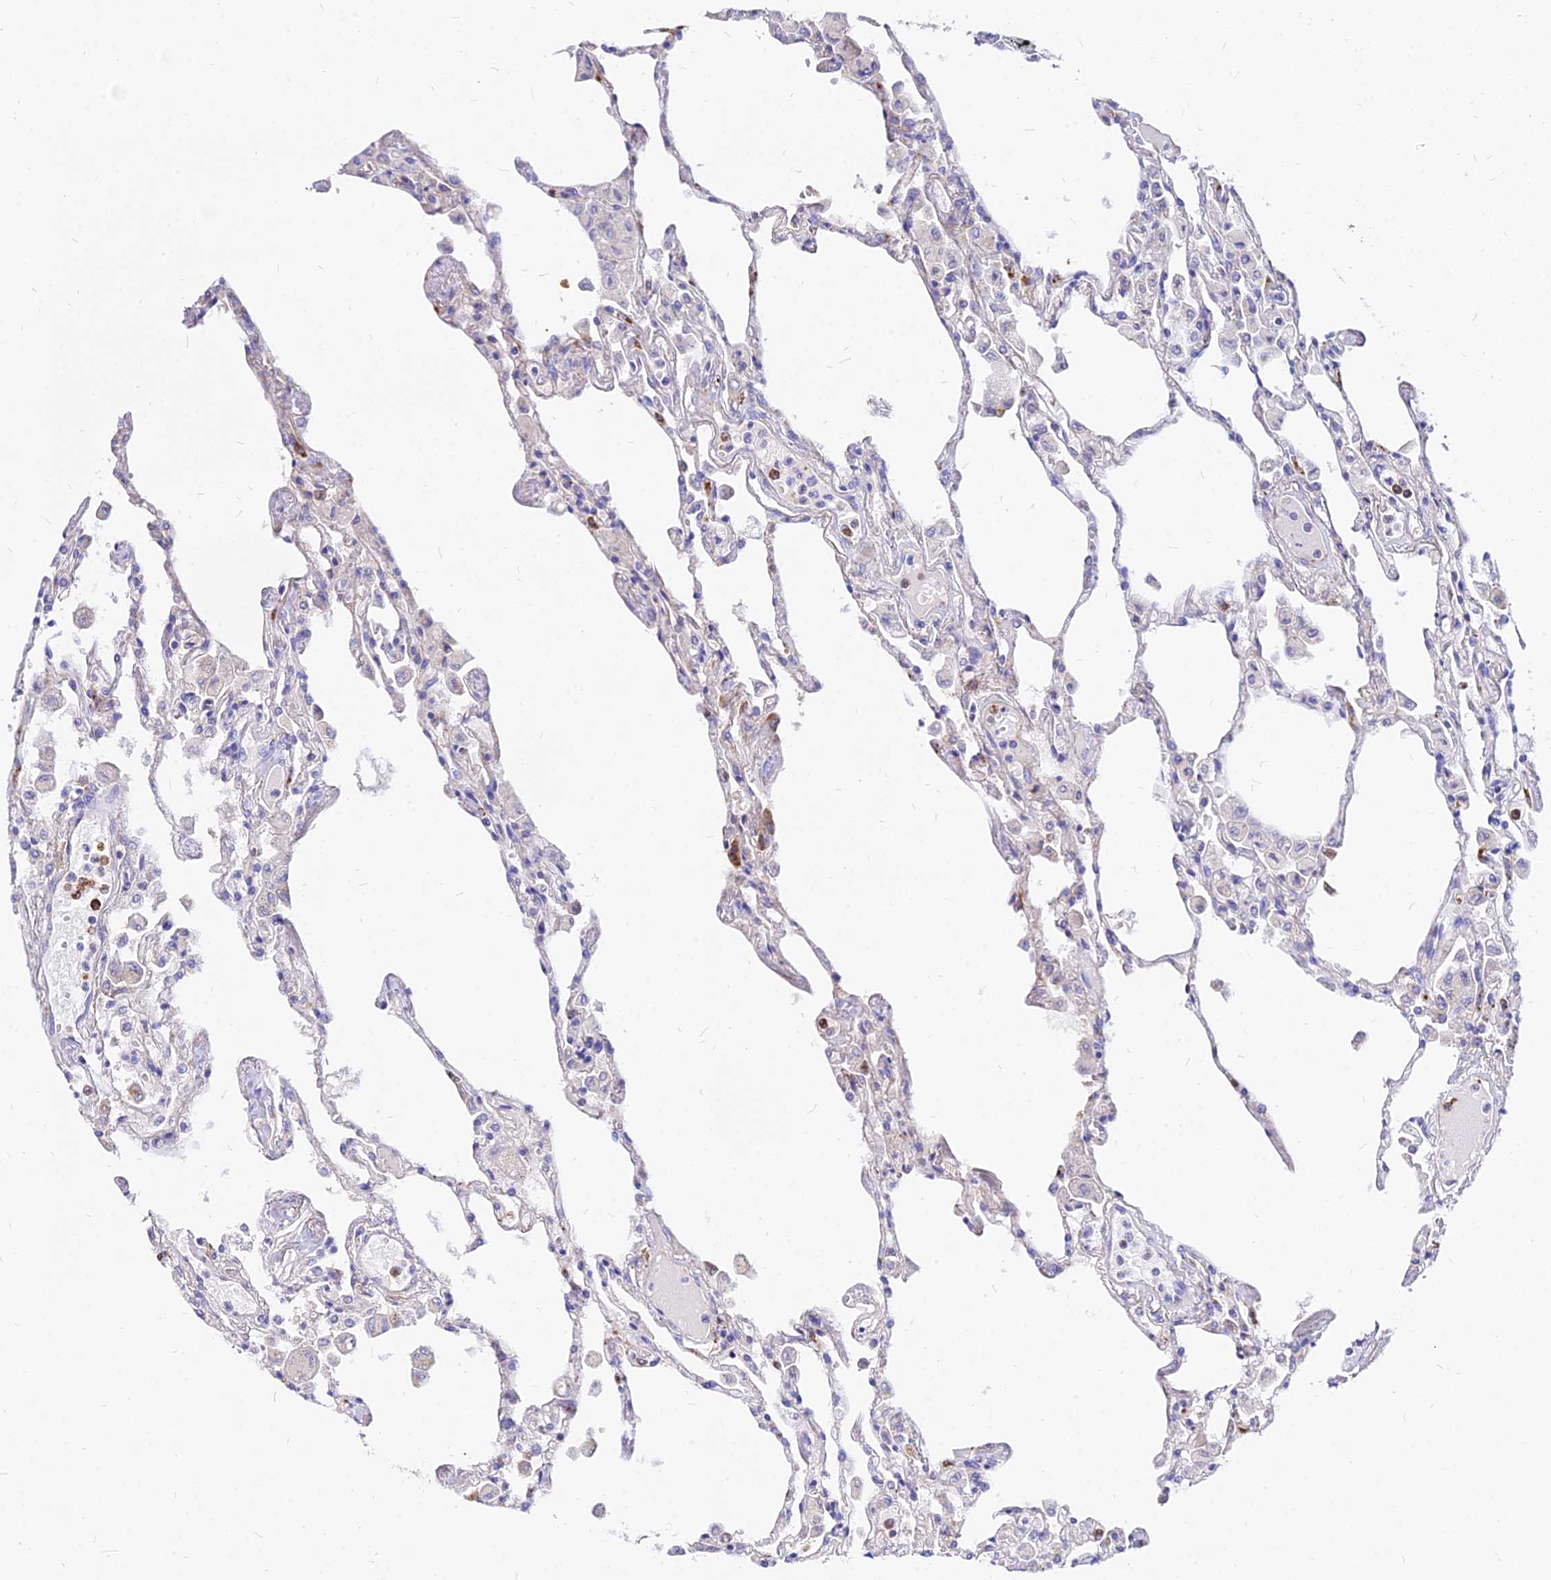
{"staining": {"intensity": "negative", "quantity": "none", "location": "none"}, "tissue": "lung", "cell_type": "Alveolar cells", "image_type": "normal", "snomed": [{"axis": "morphology", "description": "Normal tissue, NOS"}, {"axis": "topography", "description": "Bronchus"}, {"axis": "topography", "description": "Lung"}], "caption": "Image shows no protein staining in alveolar cells of benign lung. Brightfield microscopy of immunohistochemistry (IHC) stained with DAB (brown) and hematoxylin (blue), captured at high magnification.", "gene": "AGTRAP", "patient": {"sex": "female", "age": 49}}